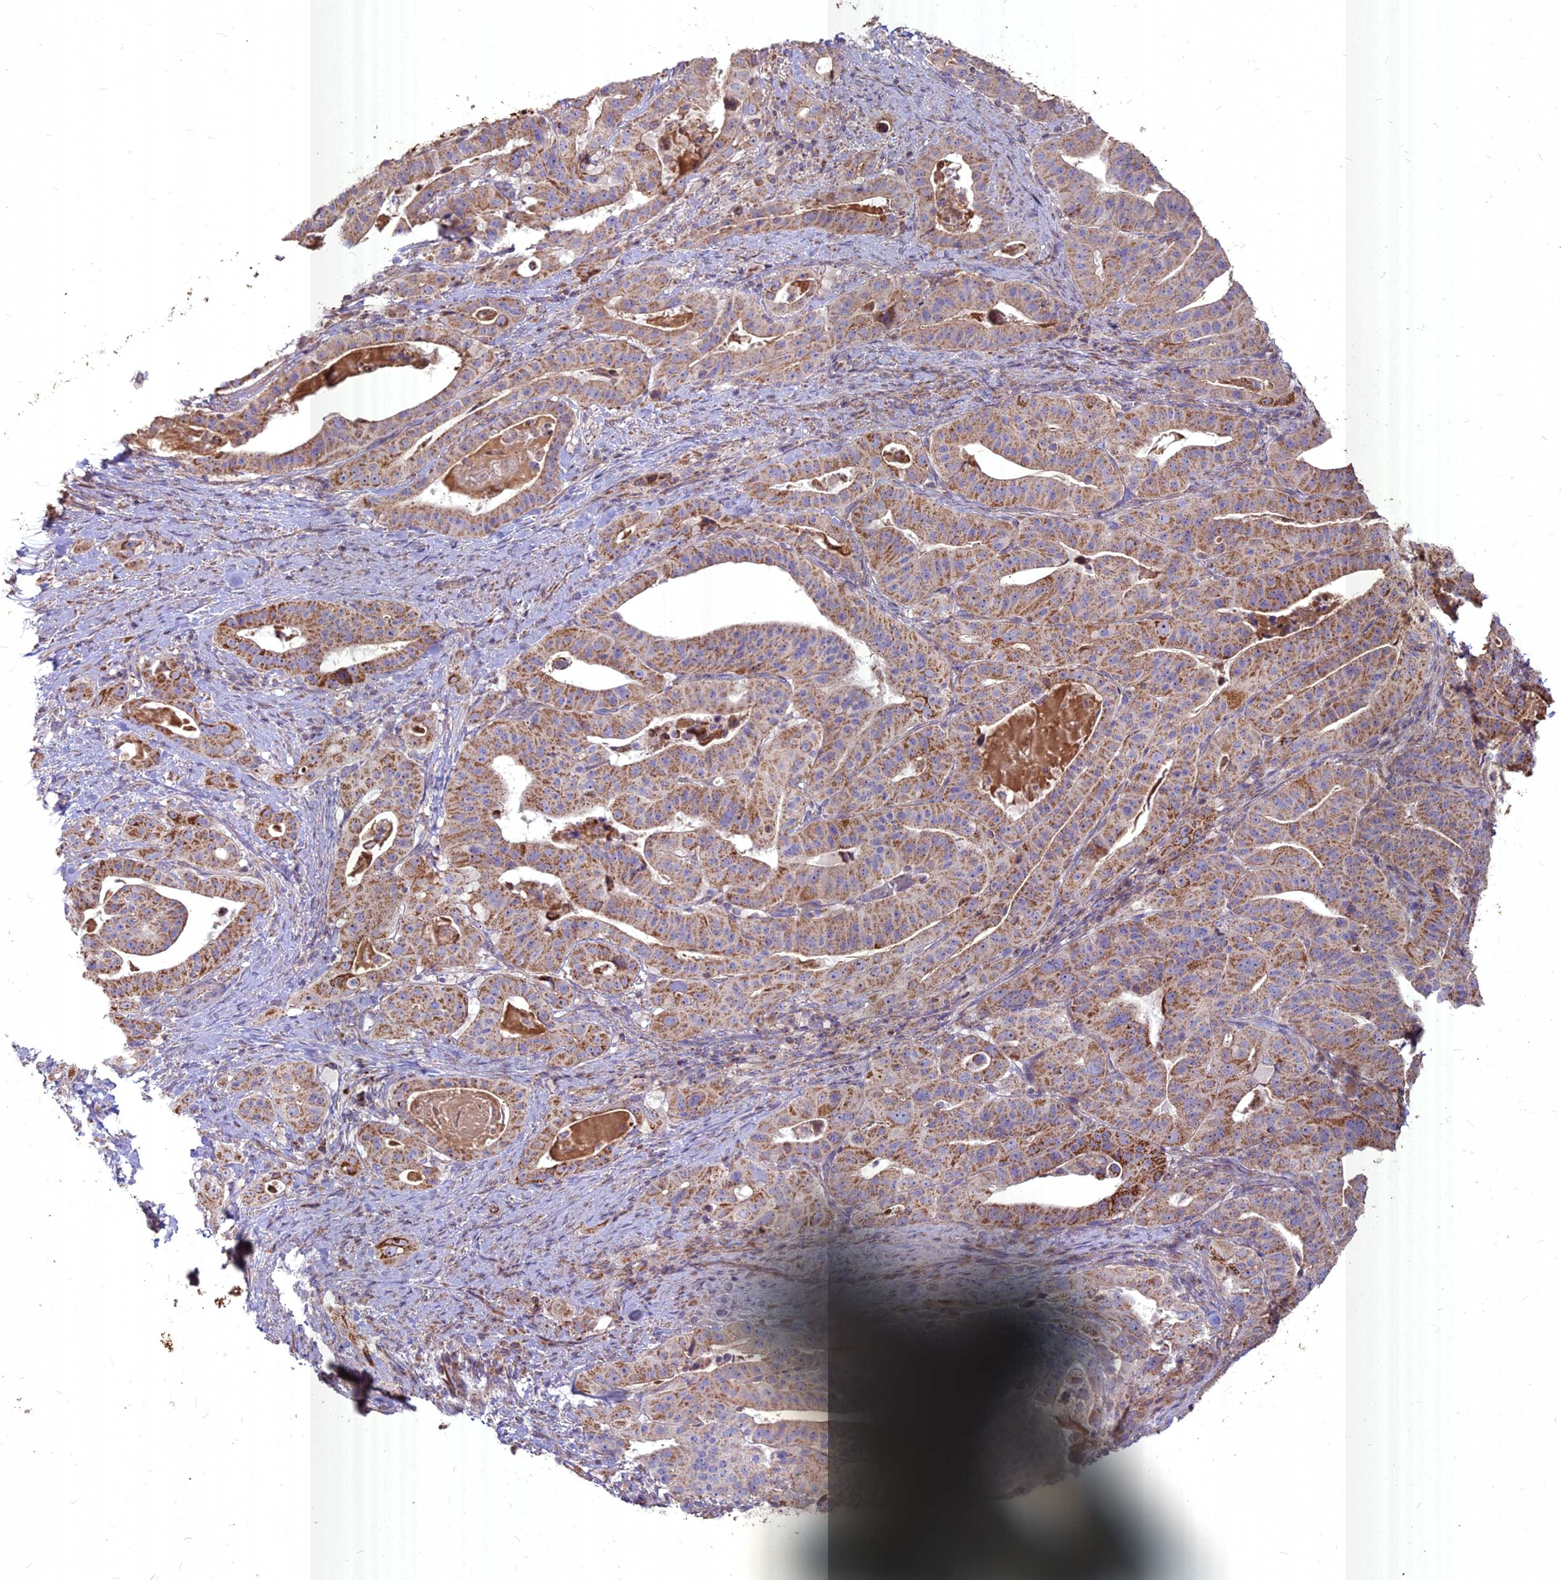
{"staining": {"intensity": "moderate", "quantity": ">75%", "location": "cytoplasmic/membranous"}, "tissue": "stomach cancer", "cell_type": "Tumor cells", "image_type": "cancer", "snomed": [{"axis": "morphology", "description": "Adenocarcinoma, NOS"}, {"axis": "topography", "description": "Stomach"}], "caption": "The photomicrograph exhibits immunohistochemical staining of stomach adenocarcinoma. There is moderate cytoplasmic/membranous expression is seen in about >75% of tumor cells. The staining was performed using DAB (3,3'-diaminobenzidine), with brown indicating positive protein expression. Nuclei are stained blue with hematoxylin.", "gene": "COX11", "patient": {"sex": "male", "age": 48}}